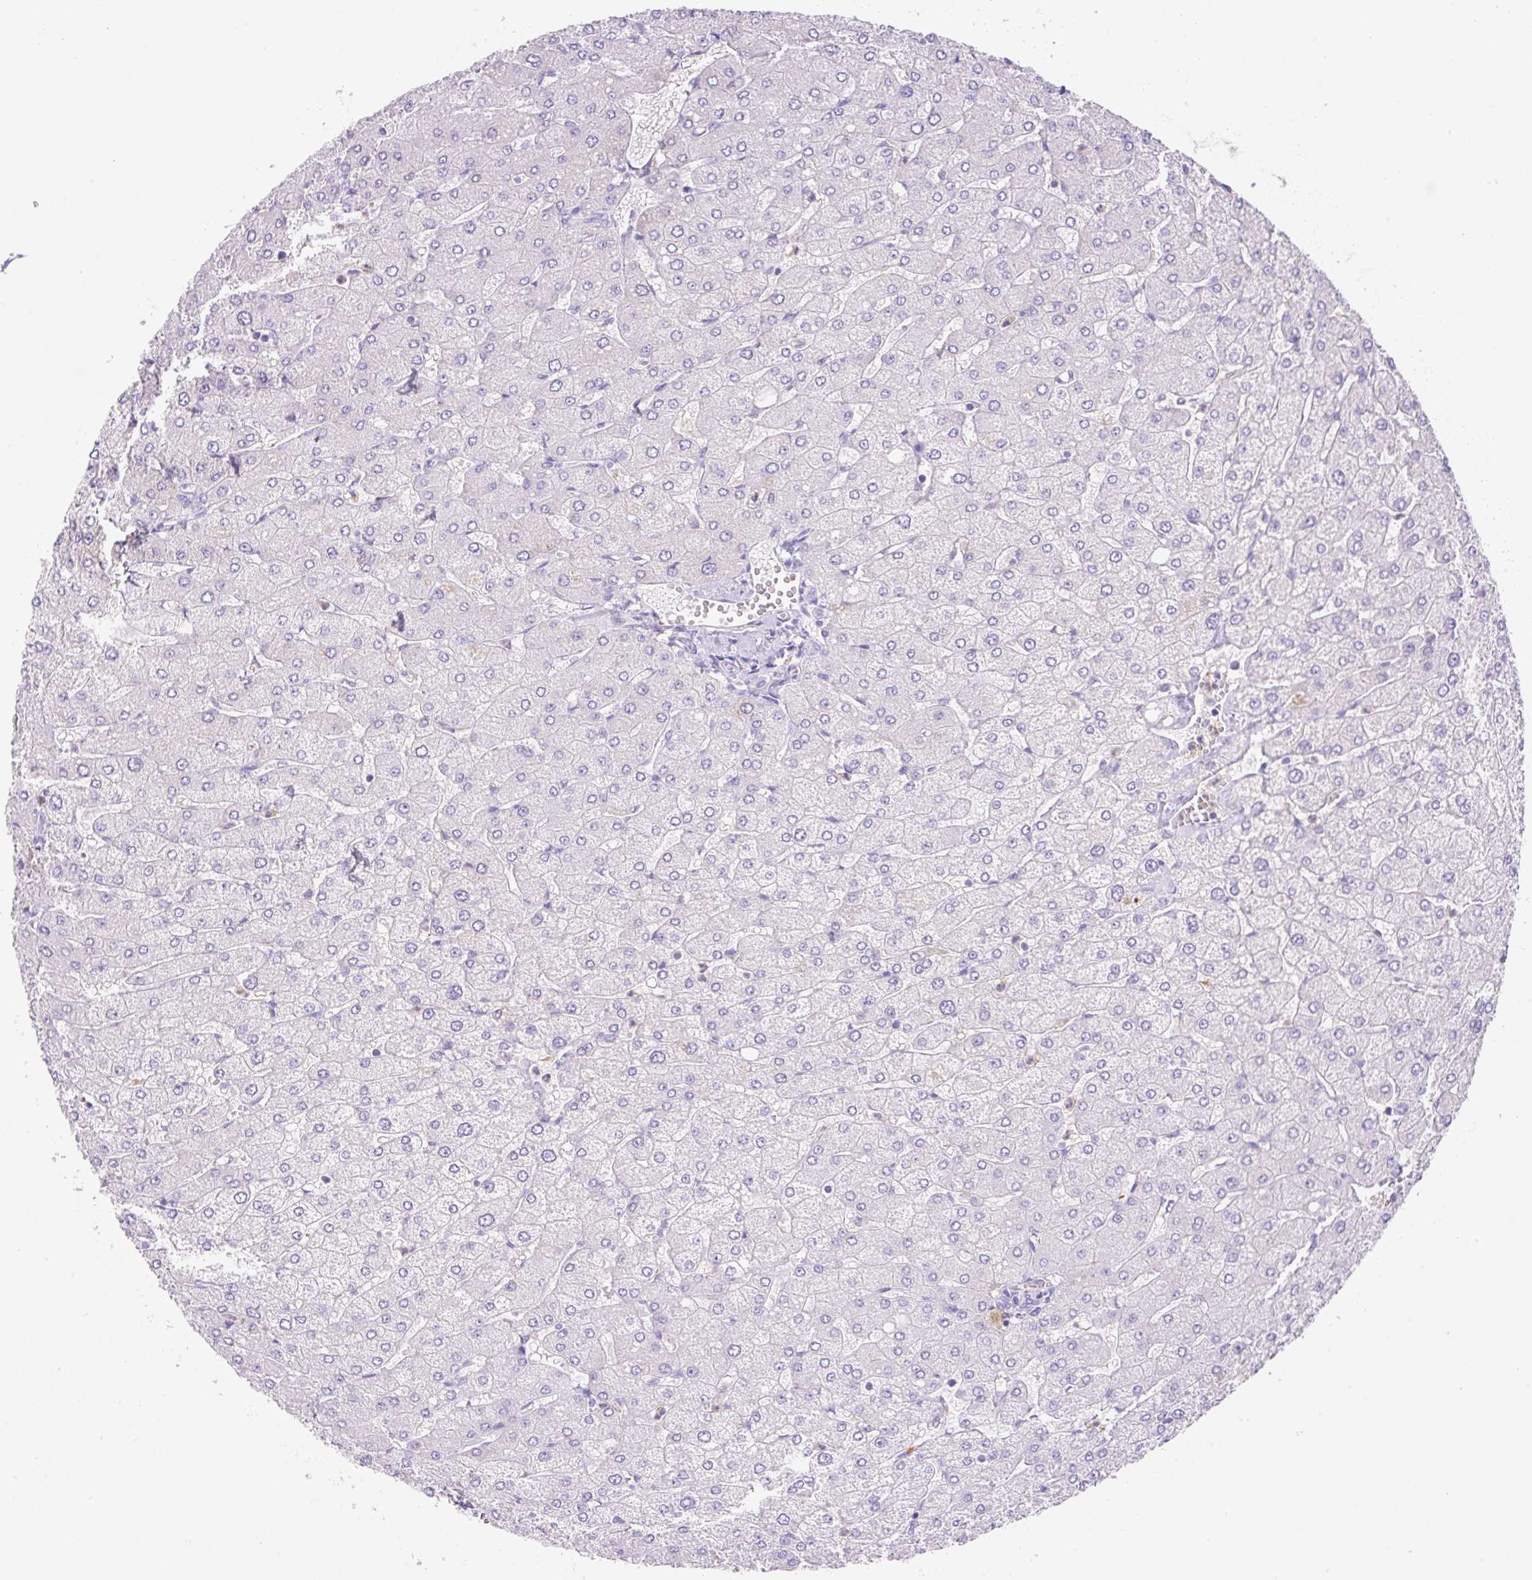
{"staining": {"intensity": "negative", "quantity": "none", "location": "none"}, "tissue": "liver", "cell_type": "Cholangiocytes", "image_type": "normal", "snomed": [{"axis": "morphology", "description": "Normal tissue, NOS"}, {"axis": "topography", "description": "Liver"}], "caption": "Micrograph shows no significant protein staining in cholangiocytes of normal liver. (IHC, brightfield microscopy, high magnification).", "gene": "TDRD15", "patient": {"sex": "male", "age": 55}}